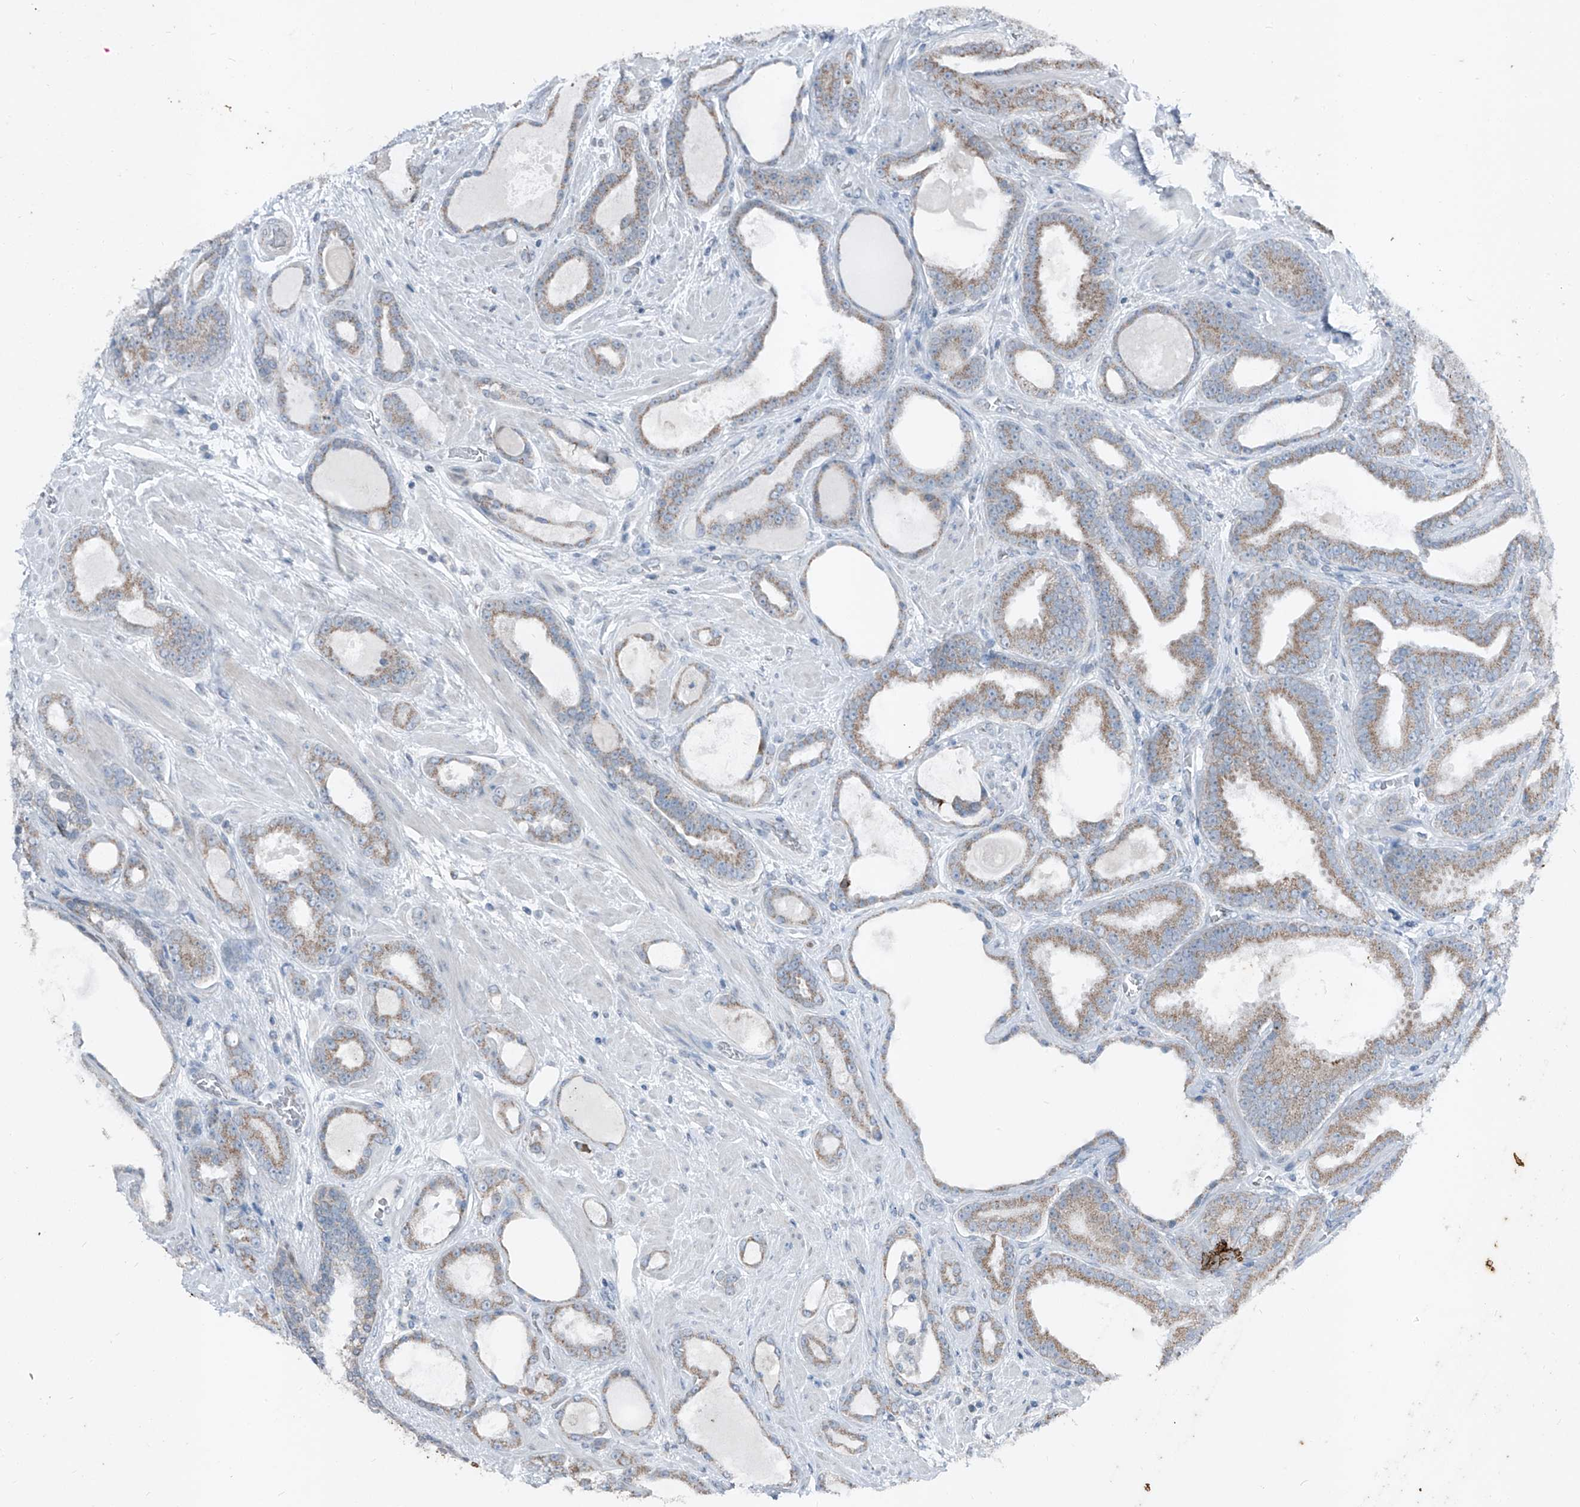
{"staining": {"intensity": "weak", "quantity": ">75%", "location": "cytoplasmic/membranous"}, "tissue": "prostate cancer", "cell_type": "Tumor cells", "image_type": "cancer", "snomed": [{"axis": "morphology", "description": "Adenocarcinoma, High grade"}, {"axis": "topography", "description": "Prostate"}], "caption": "Human adenocarcinoma (high-grade) (prostate) stained with a brown dye displays weak cytoplasmic/membranous positive staining in approximately >75% of tumor cells.", "gene": "DYRK1B", "patient": {"sex": "male", "age": 60}}